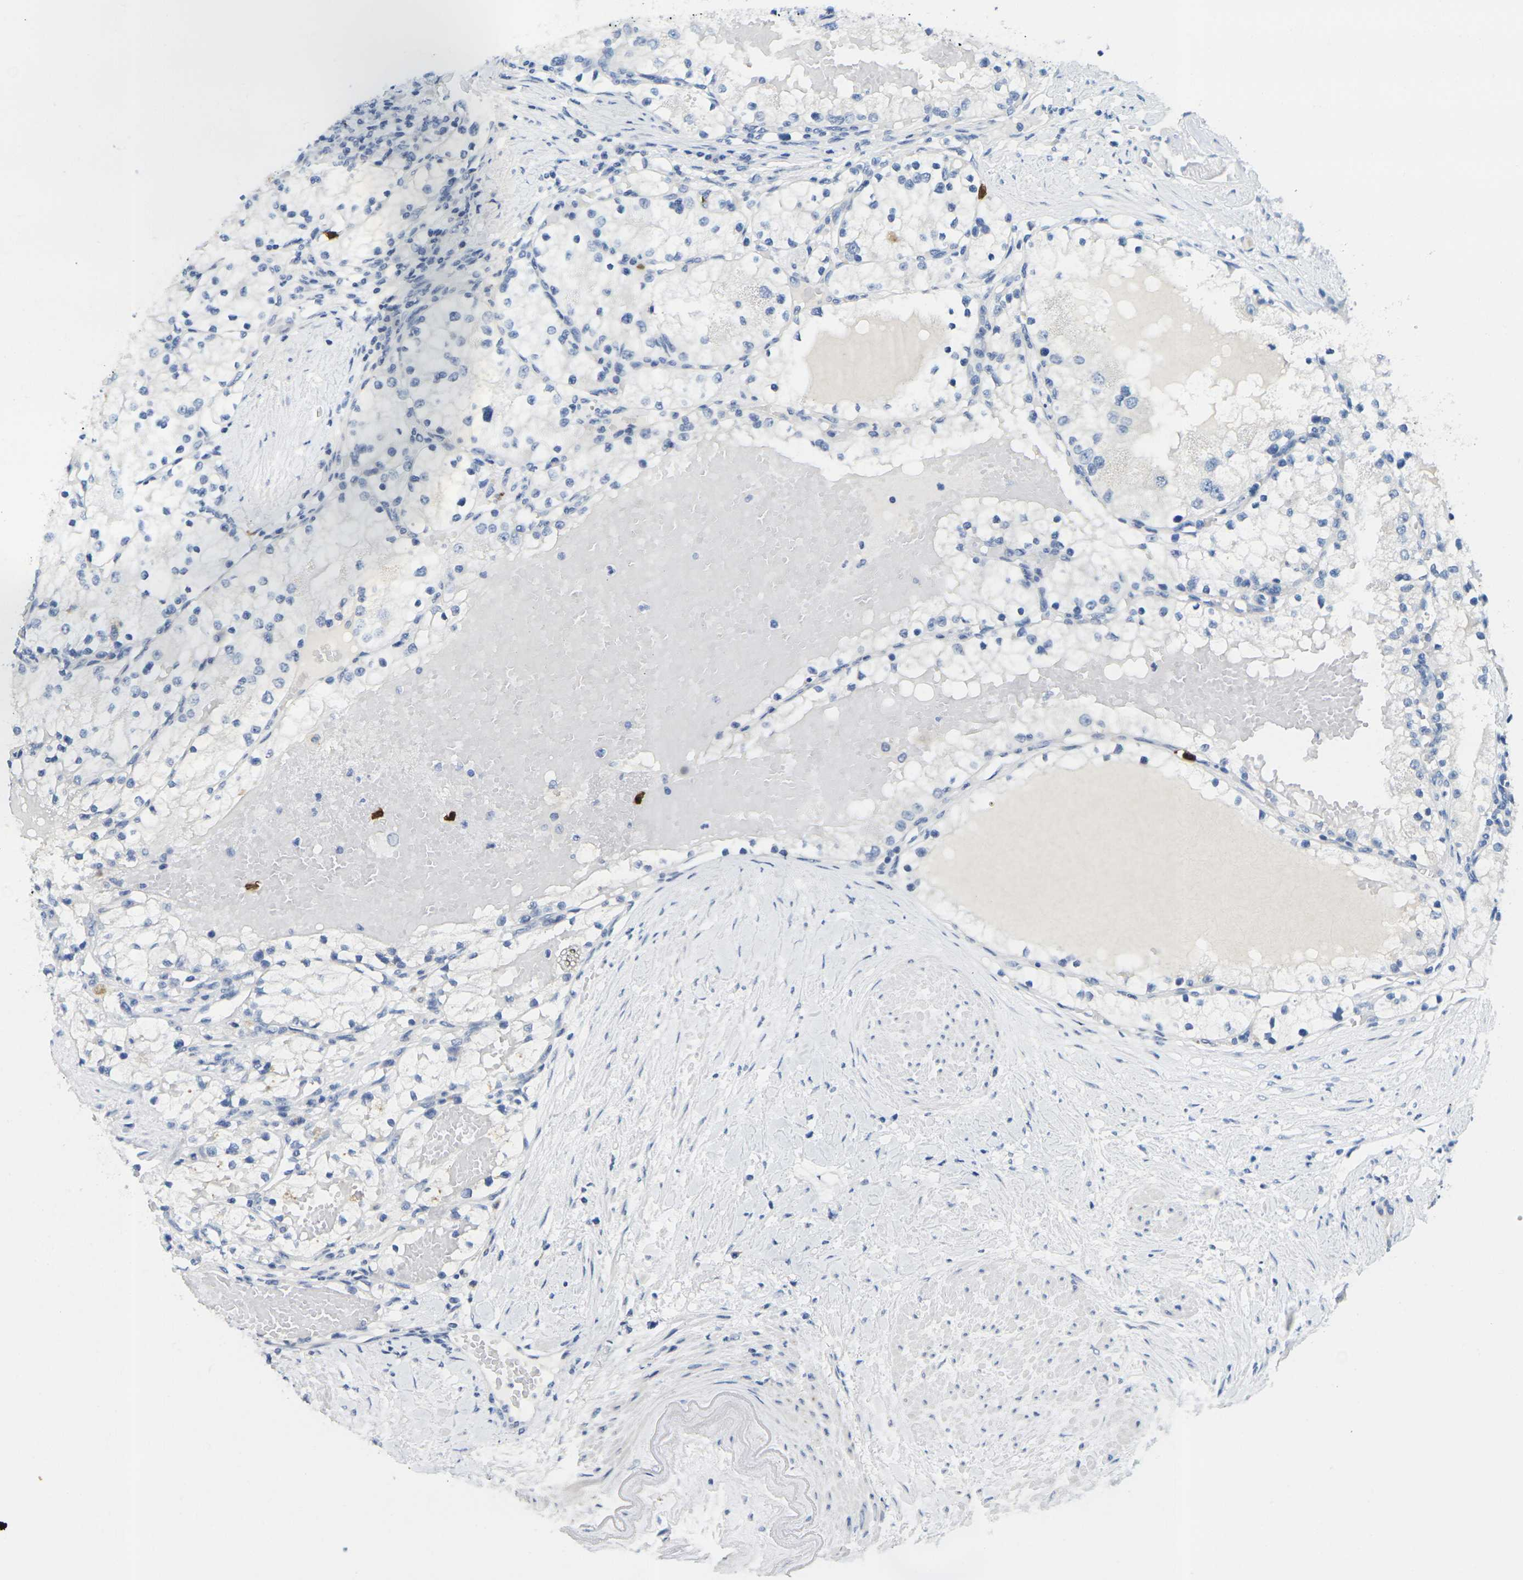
{"staining": {"intensity": "negative", "quantity": "none", "location": "none"}, "tissue": "renal cancer", "cell_type": "Tumor cells", "image_type": "cancer", "snomed": [{"axis": "morphology", "description": "Adenocarcinoma, NOS"}, {"axis": "topography", "description": "Kidney"}], "caption": "Histopathology image shows no significant protein positivity in tumor cells of adenocarcinoma (renal).", "gene": "GPR15", "patient": {"sex": "male", "age": 68}}